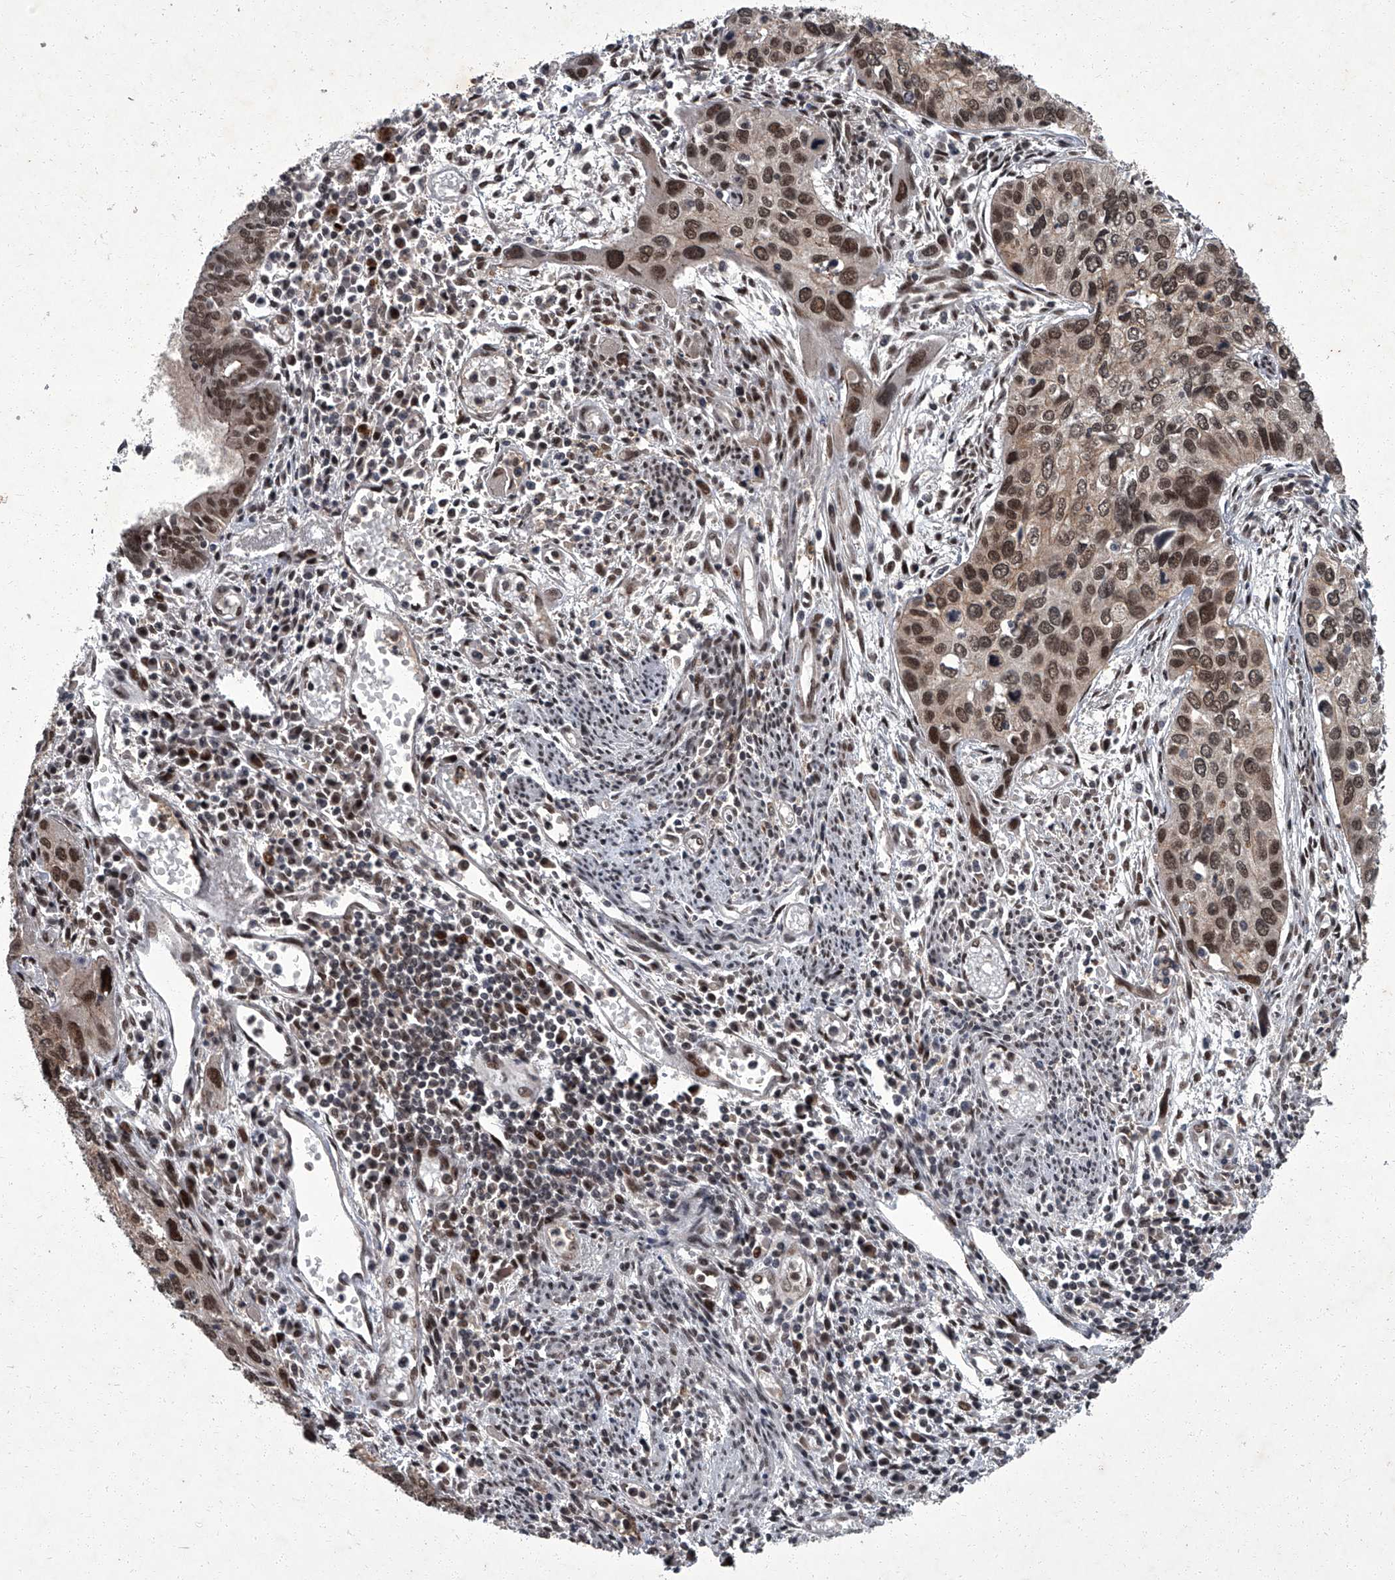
{"staining": {"intensity": "moderate", "quantity": ">75%", "location": "nuclear"}, "tissue": "cervical cancer", "cell_type": "Tumor cells", "image_type": "cancer", "snomed": [{"axis": "morphology", "description": "Squamous cell carcinoma, NOS"}, {"axis": "topography", "description": "Cervix"}], "caption": "Protein expression analysis of cervical cancer exhibits moderate nuclear expression in about >75% of tumor cells. (DAB IHC, brown staining for protein, blue staining for nuclei).", "gene": "ZNF518B", "patient": {"sex": "female", "age": 55}}